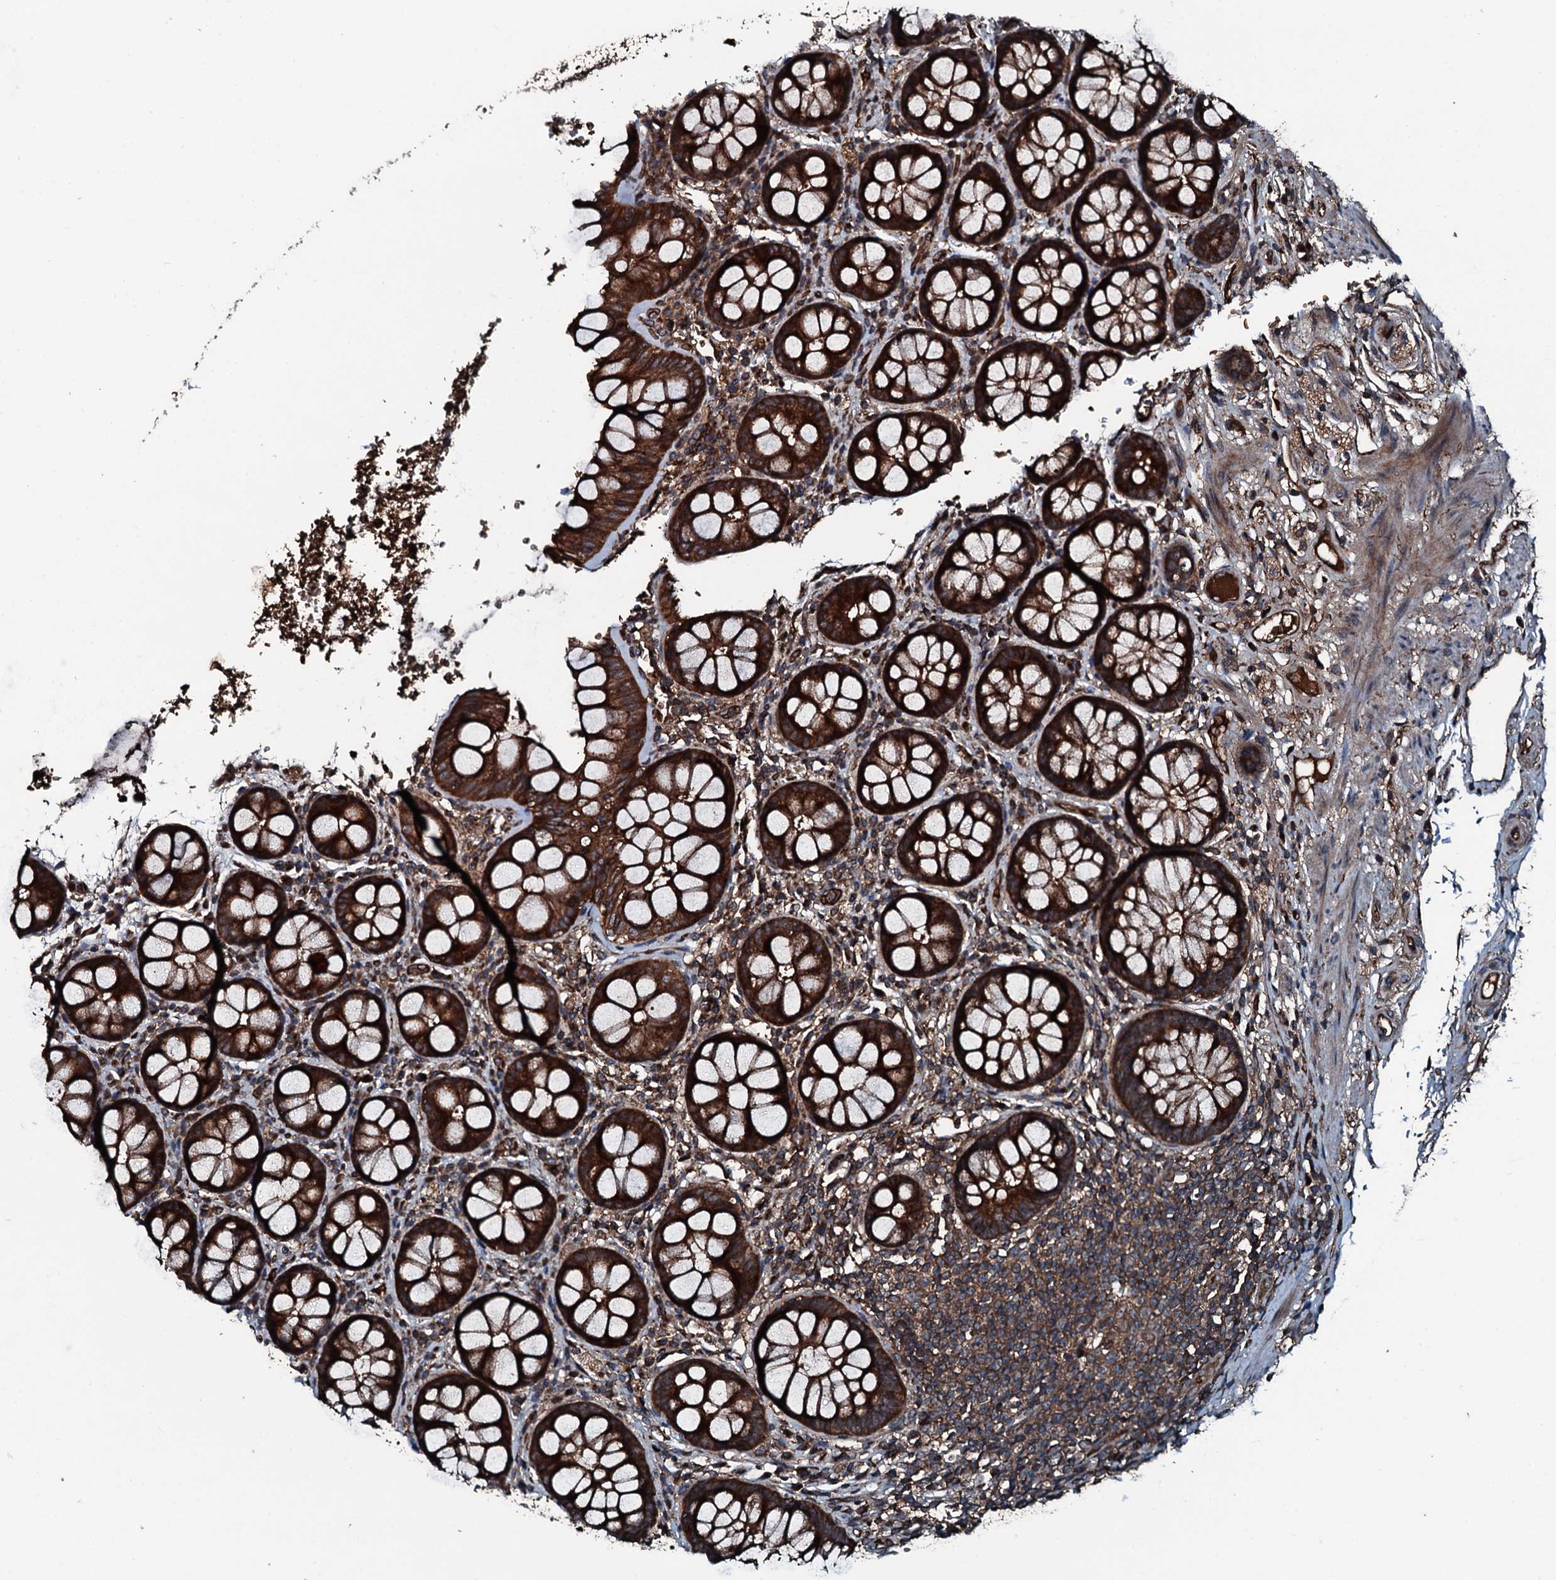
{"staining": {"intensity": "strong", "quantity": ">75%", "location": "cytoplasmic/membranous"}, "tissue": "rectum", "cell_type": "Glandular cells", "image_type": "normal", "snomed": [{"axis": "morphology", "description": "Normal tissue, NOS"}, {"axis": "topography", "description": "Rectum"}], "caption": "Immunohistochemical staining of unremarkable rectum reveals high levels of strong cytoplasmic/membranous positivity in approximately >75% of glandular cells.", "gene": "TRIM7", "patient": {"sex": "male", "age": 83}}